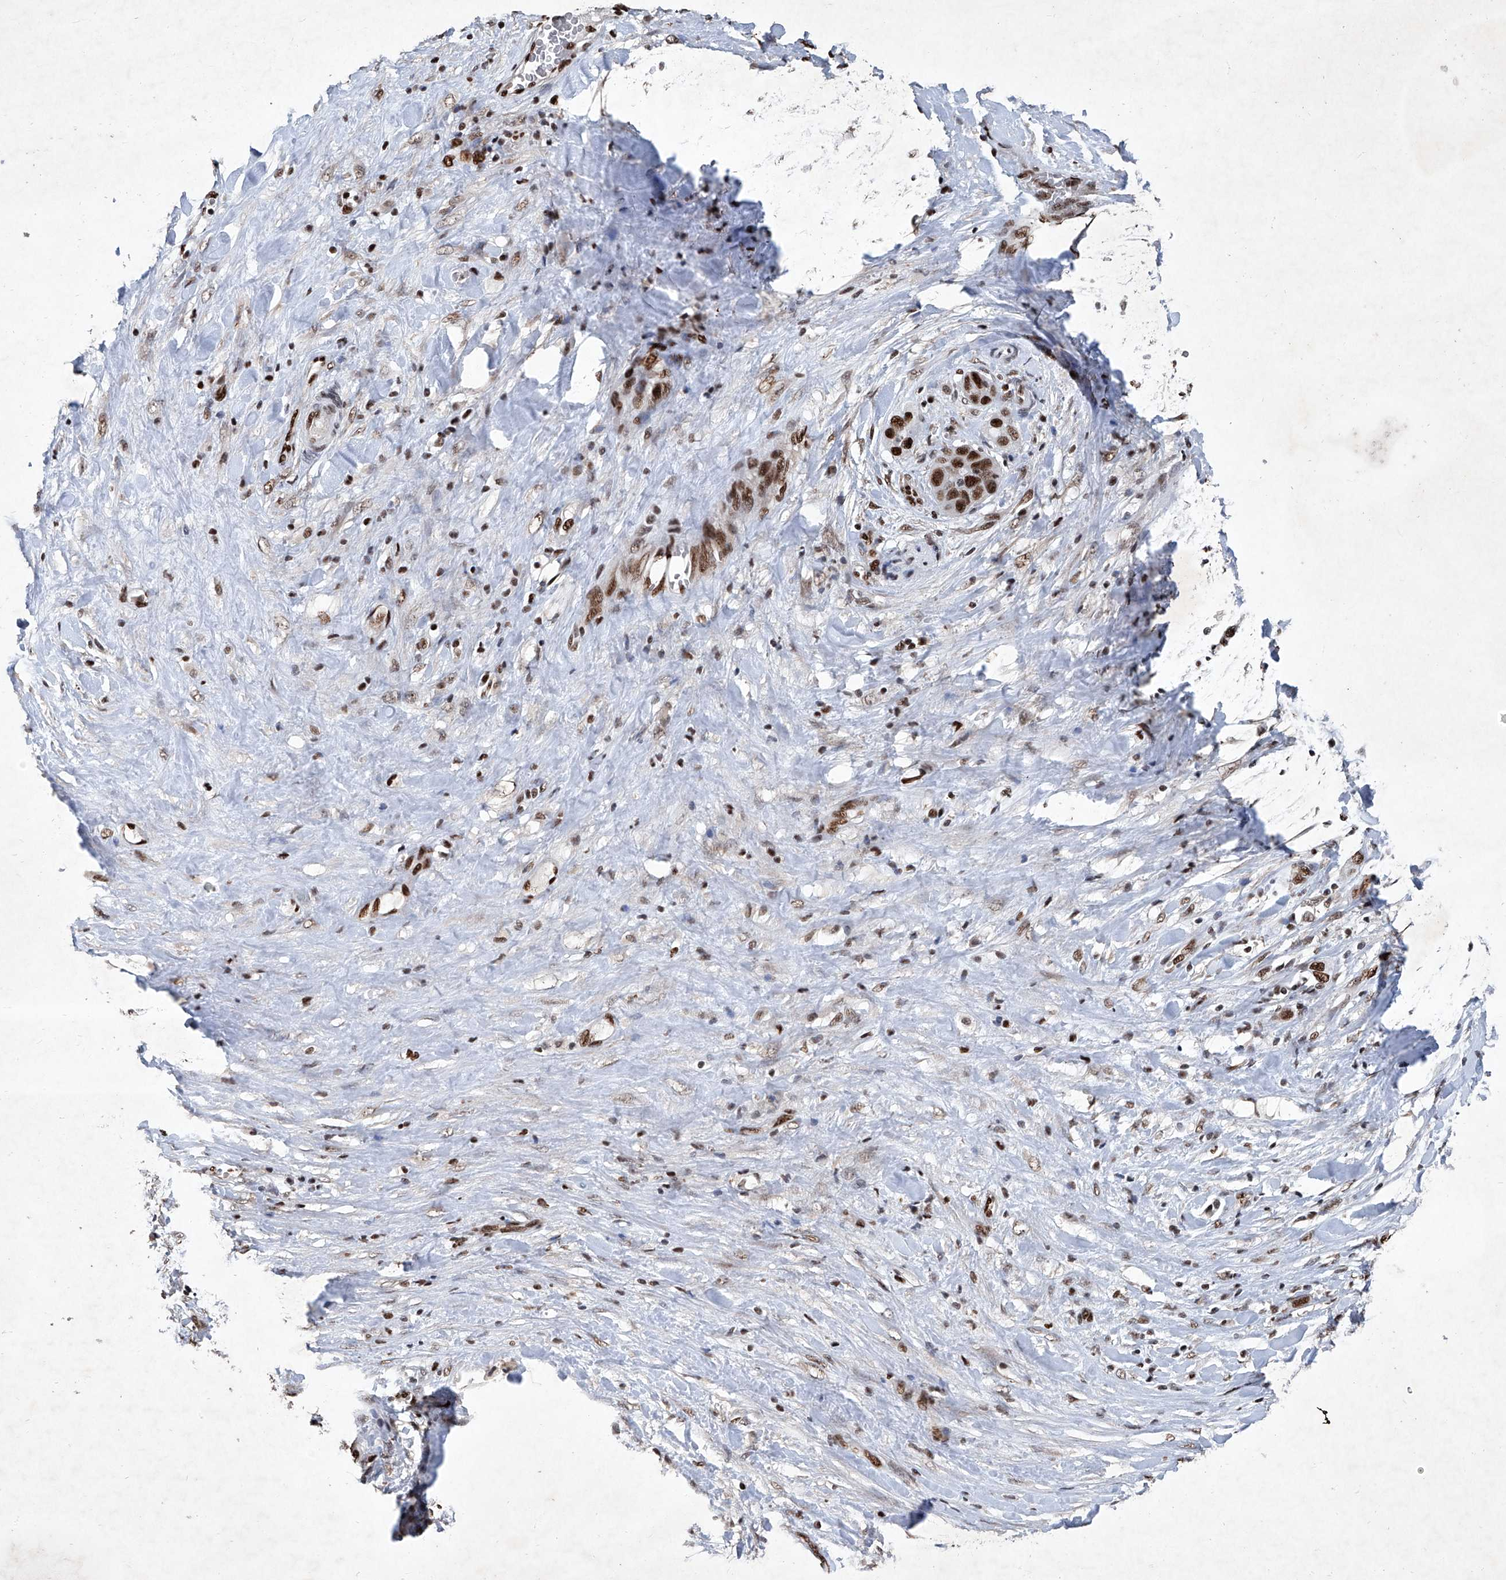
{"staining": {"intensity": "strong", "quantity": ">75%", "location": "nuclear"}, "tissue": "liver cancer", "cell_type": "Tumor cells", "image_type": "cancer", "snomed": [{"axis": "morphology", "description": "Cholangiocarcinoma"}, {"axis": "topography", "description": "Liver"}], "caption": "Protein staining reveals strong nuclear expression in about >75% of tumor cells in liver cholangiocarcinoma.", "gene": "DDX39B", "patient": {"sex": "female", "age": 52}}